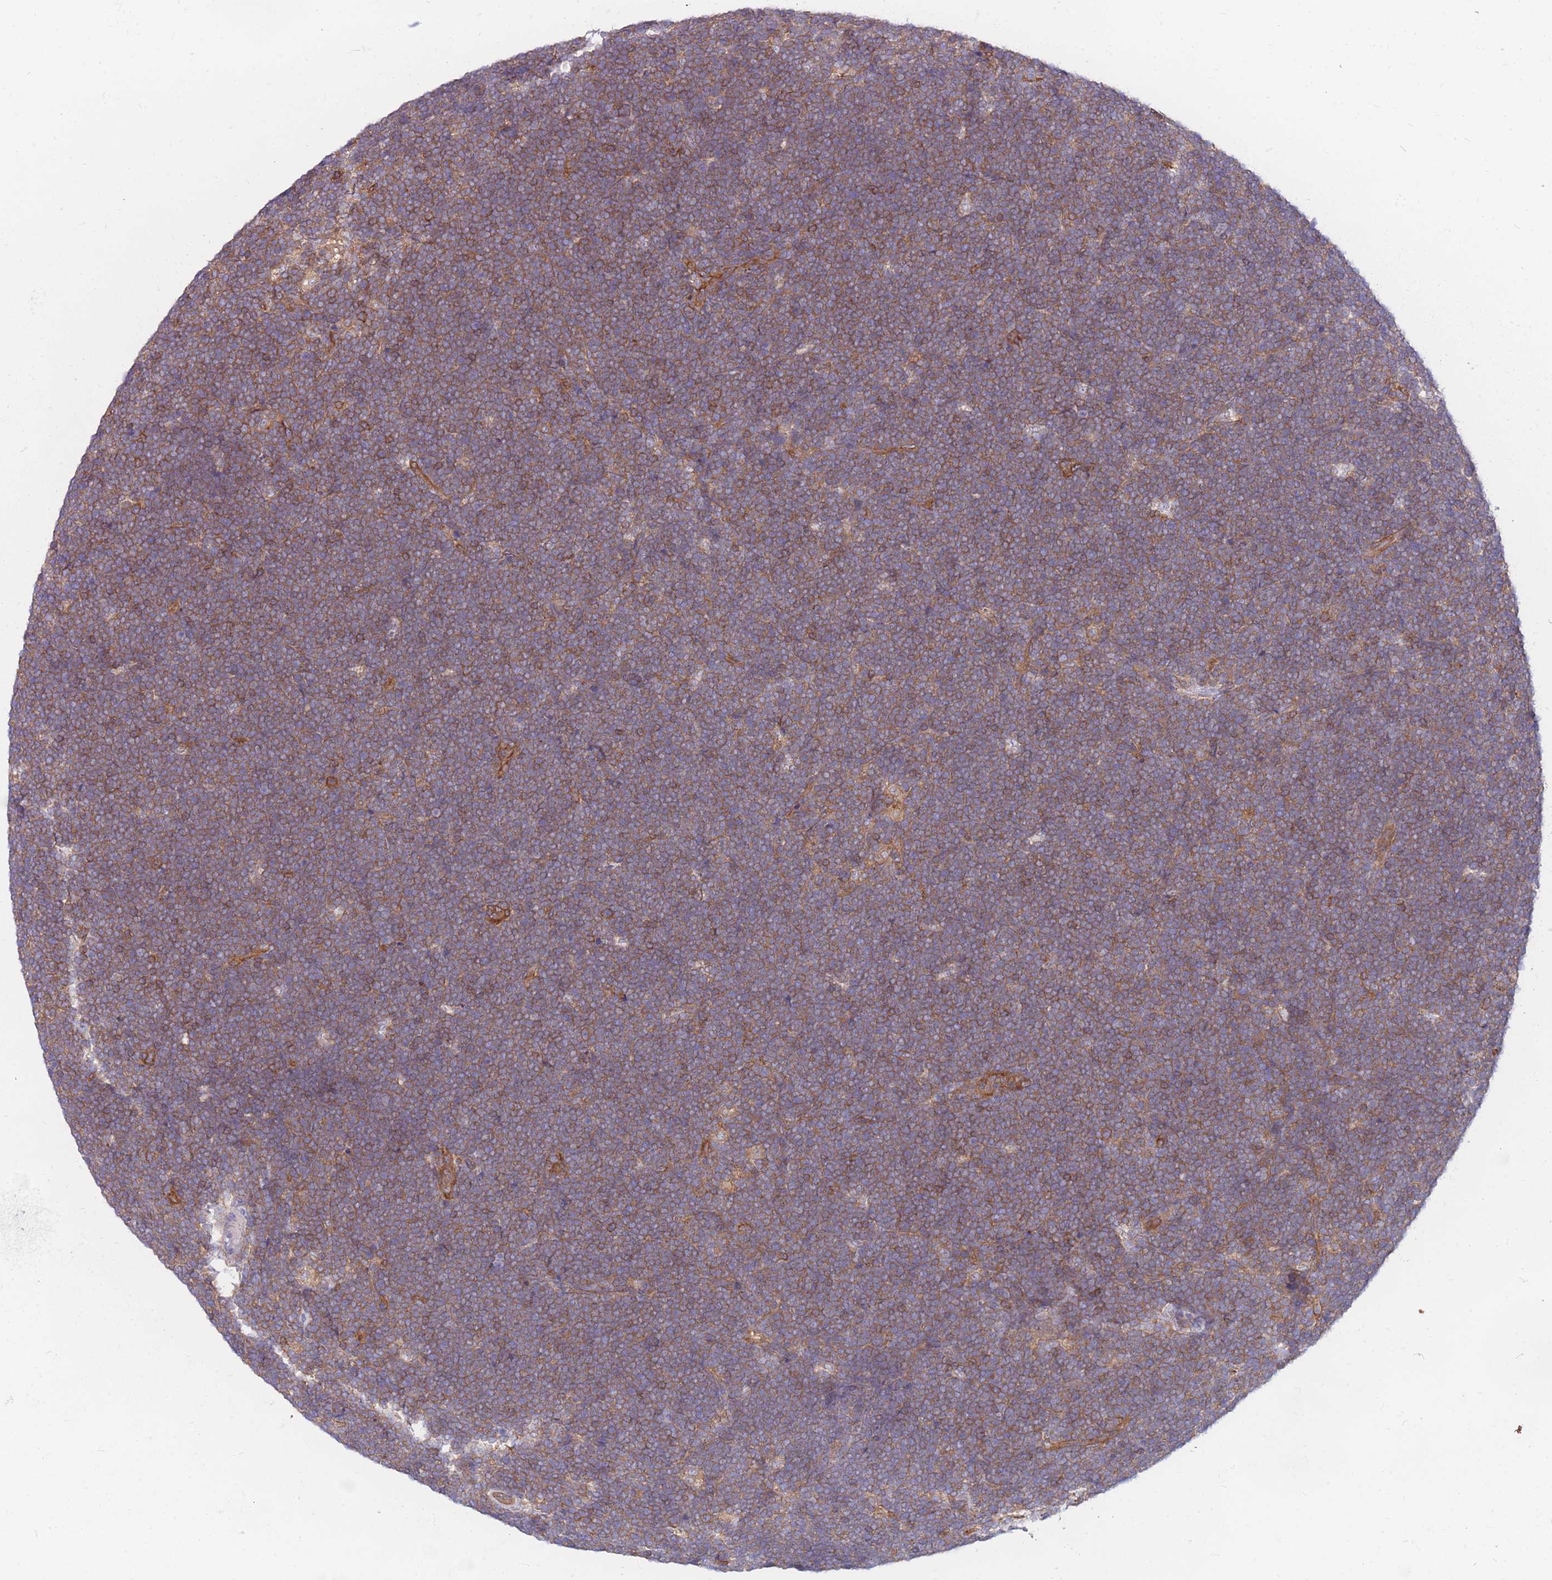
{"staining": {"intensity": "moderate", "quantity": ">75%", "location": "cytoplasmic/membranous"}, "tissue": "lymphoma", "cell_type": "Tumor cells", "image_type": "cancer", "snomed": [{"axis": "morphology", "description": "Malignant lymphoma, non-Hodgkin's type, High grade"}, {"axis": "topography", "description": "Lymph node"}], "caption": "Immunohistochemical staining of lymphoma displays medium levels of moderate cytoplasmic/membranous expression in approximately >75% of tumor cells.", "gene": "GGA1", "patient": {"sex": "male", "age": 13}}